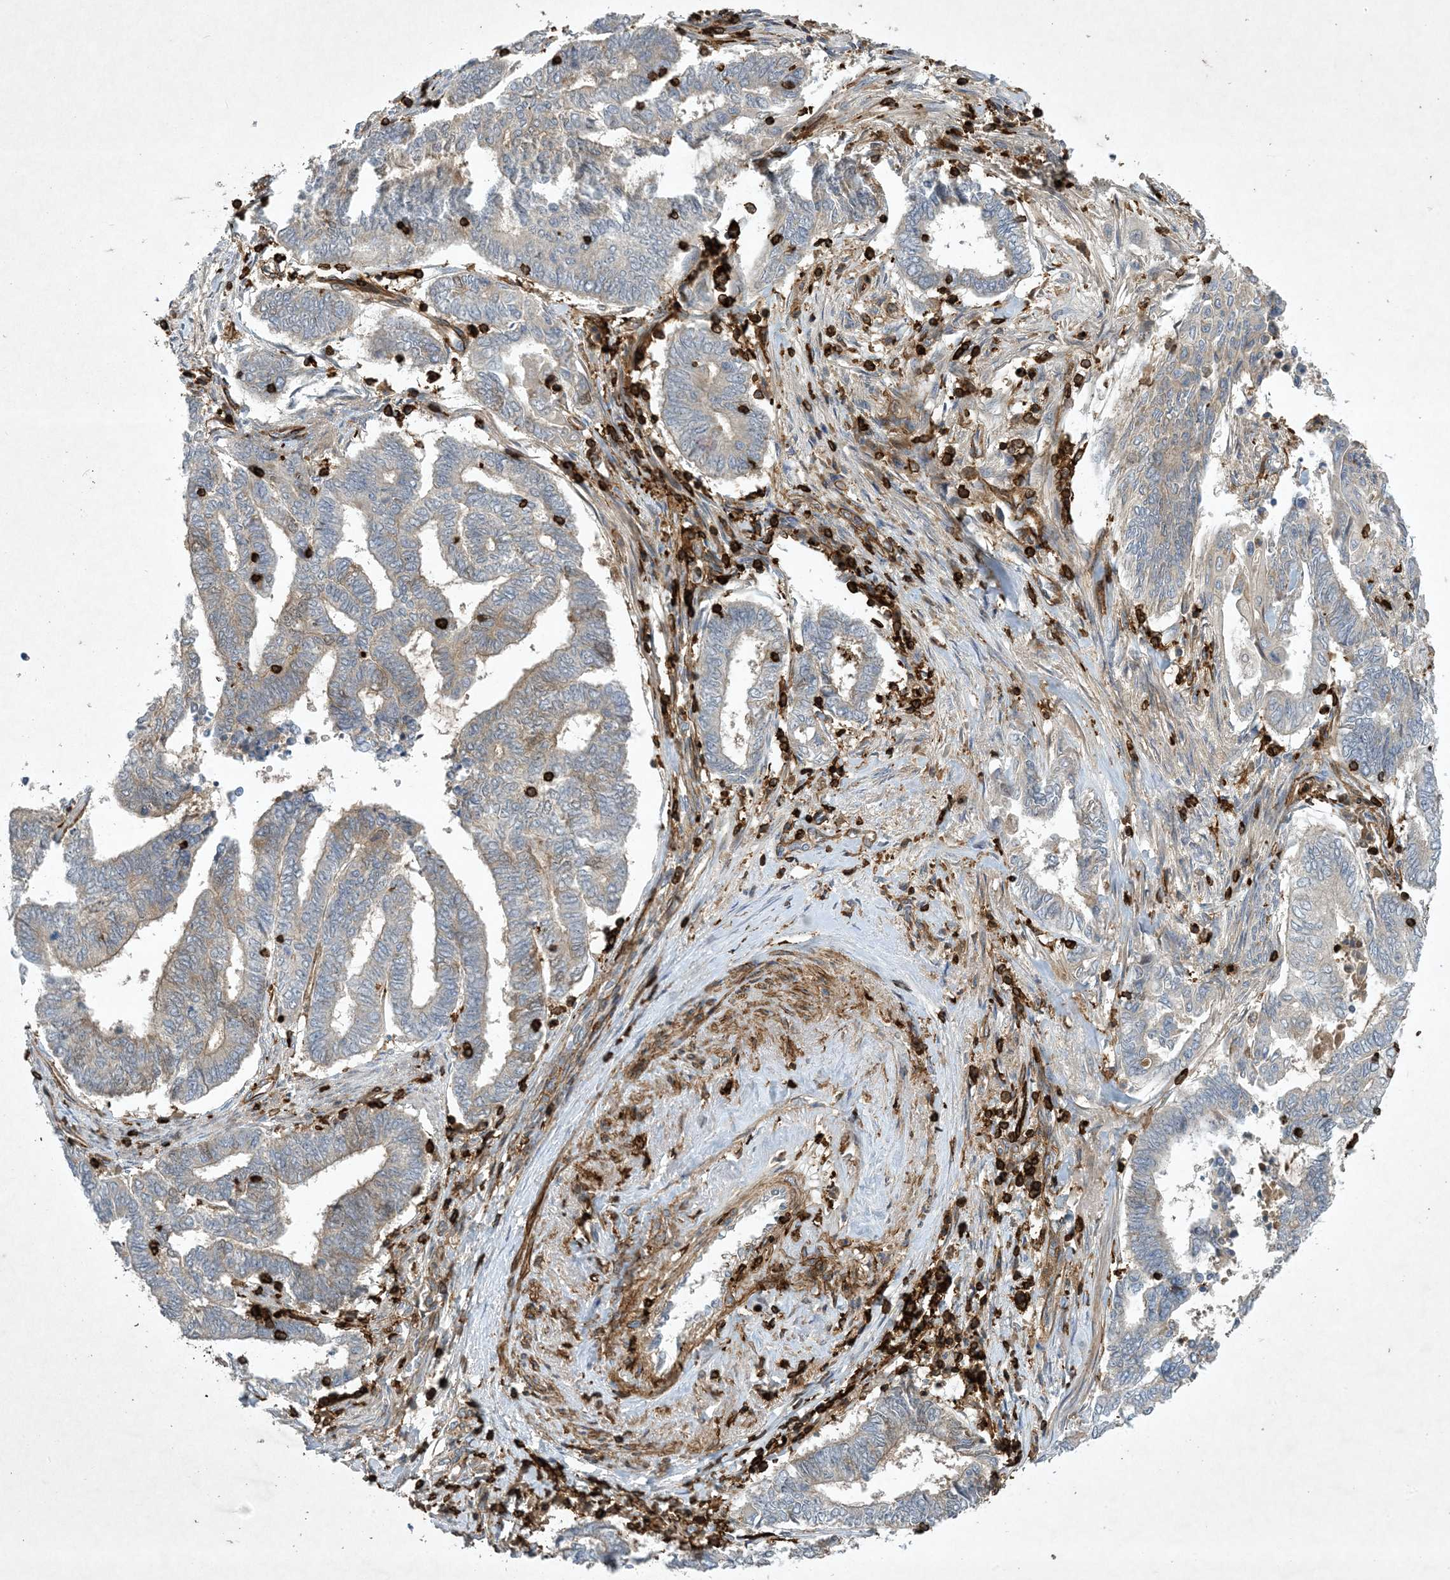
{"staining": {"intensity": "weak", "quantity": "<25%", "location": "cytoplasmic/membranous"}, "tissue": "endometrial cancer", "cell_type": "Tumor cells", "image_type": "cancer", "snomed": [{"axis": "morphology", "description": "Adenocarcinoma, NOS"}, {"axis": "topography", "description": "Uterus"}, {"axis": "topography", "description": "Endometrium"}], "caption": "Endometrial cancer (adenocarcinoma) was stained to show a protein in brown. There is no significant positivity in tumor cells. Brightfield microscopy of immunohistochemistry stained with DAB (brown) and hematoxylin (blue), captured at high magnification.", "gene": "AK9", "patient": {"sex": "female", "age": 70}}